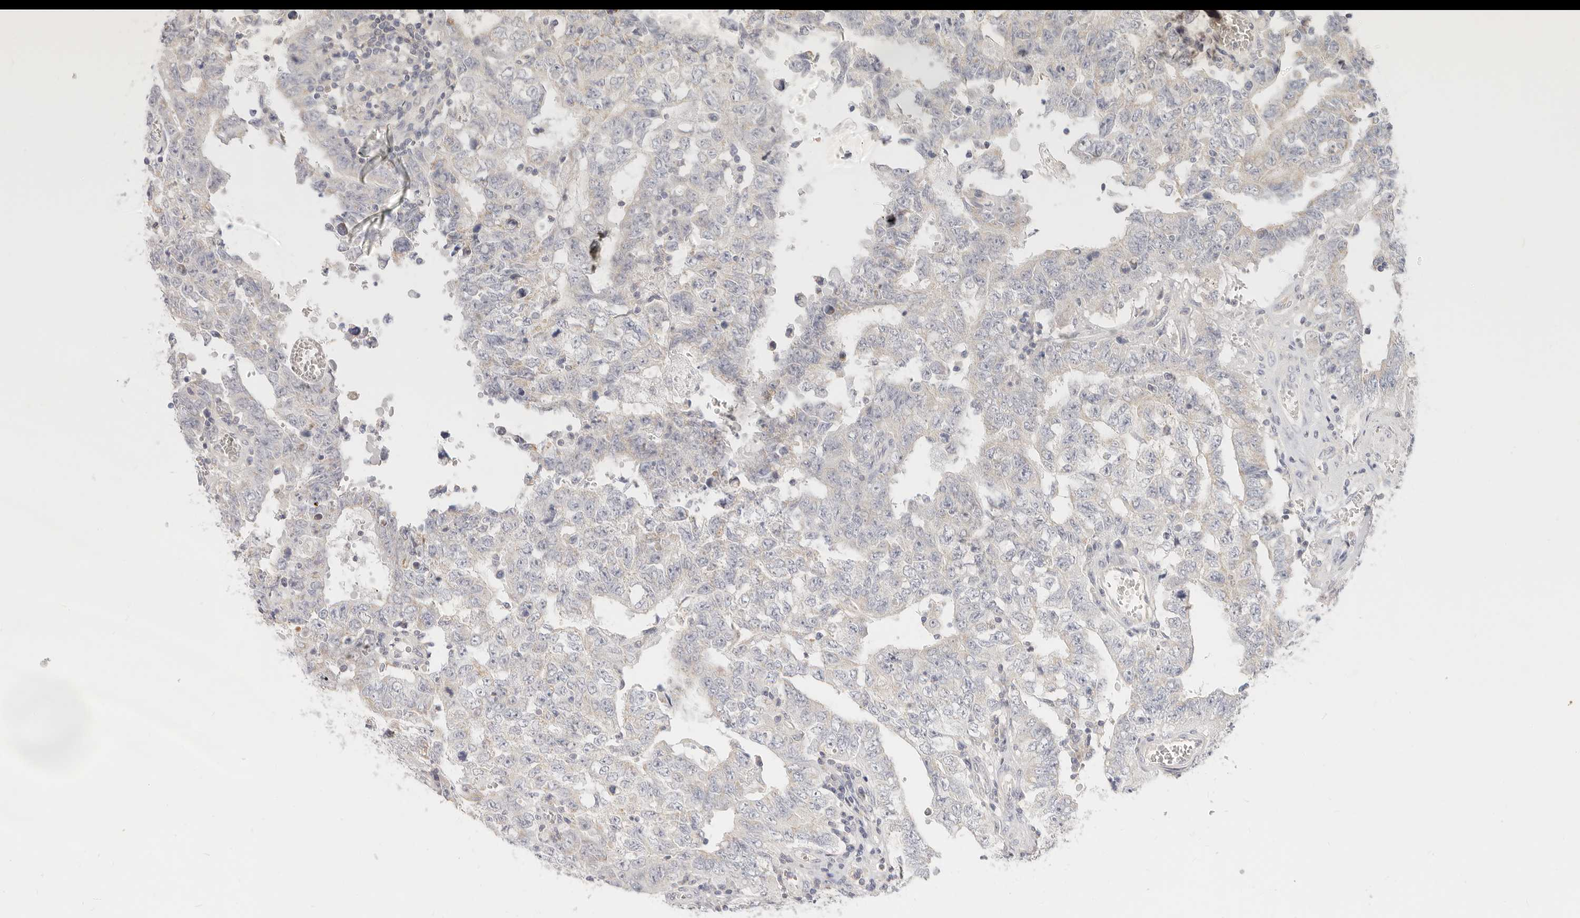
{"staining": {"intensity": "negative", "quantity": "none", "location": "none"}, "tissue": "testis cancer", "cell_type": "Tumor cells", "image_type": "cancer", "snomed": [{"axis": "morphology", "description": "Carcinoma, Embryonal, NOS"}, {"axis": "topography", "description": "Testis"}], "caption": "Tumor cells show no significant protein positivity in testis cancer (embryonal carcinoma).", "gene": "LTB4R2", "patient": {"sex": "male", "age": 26}}